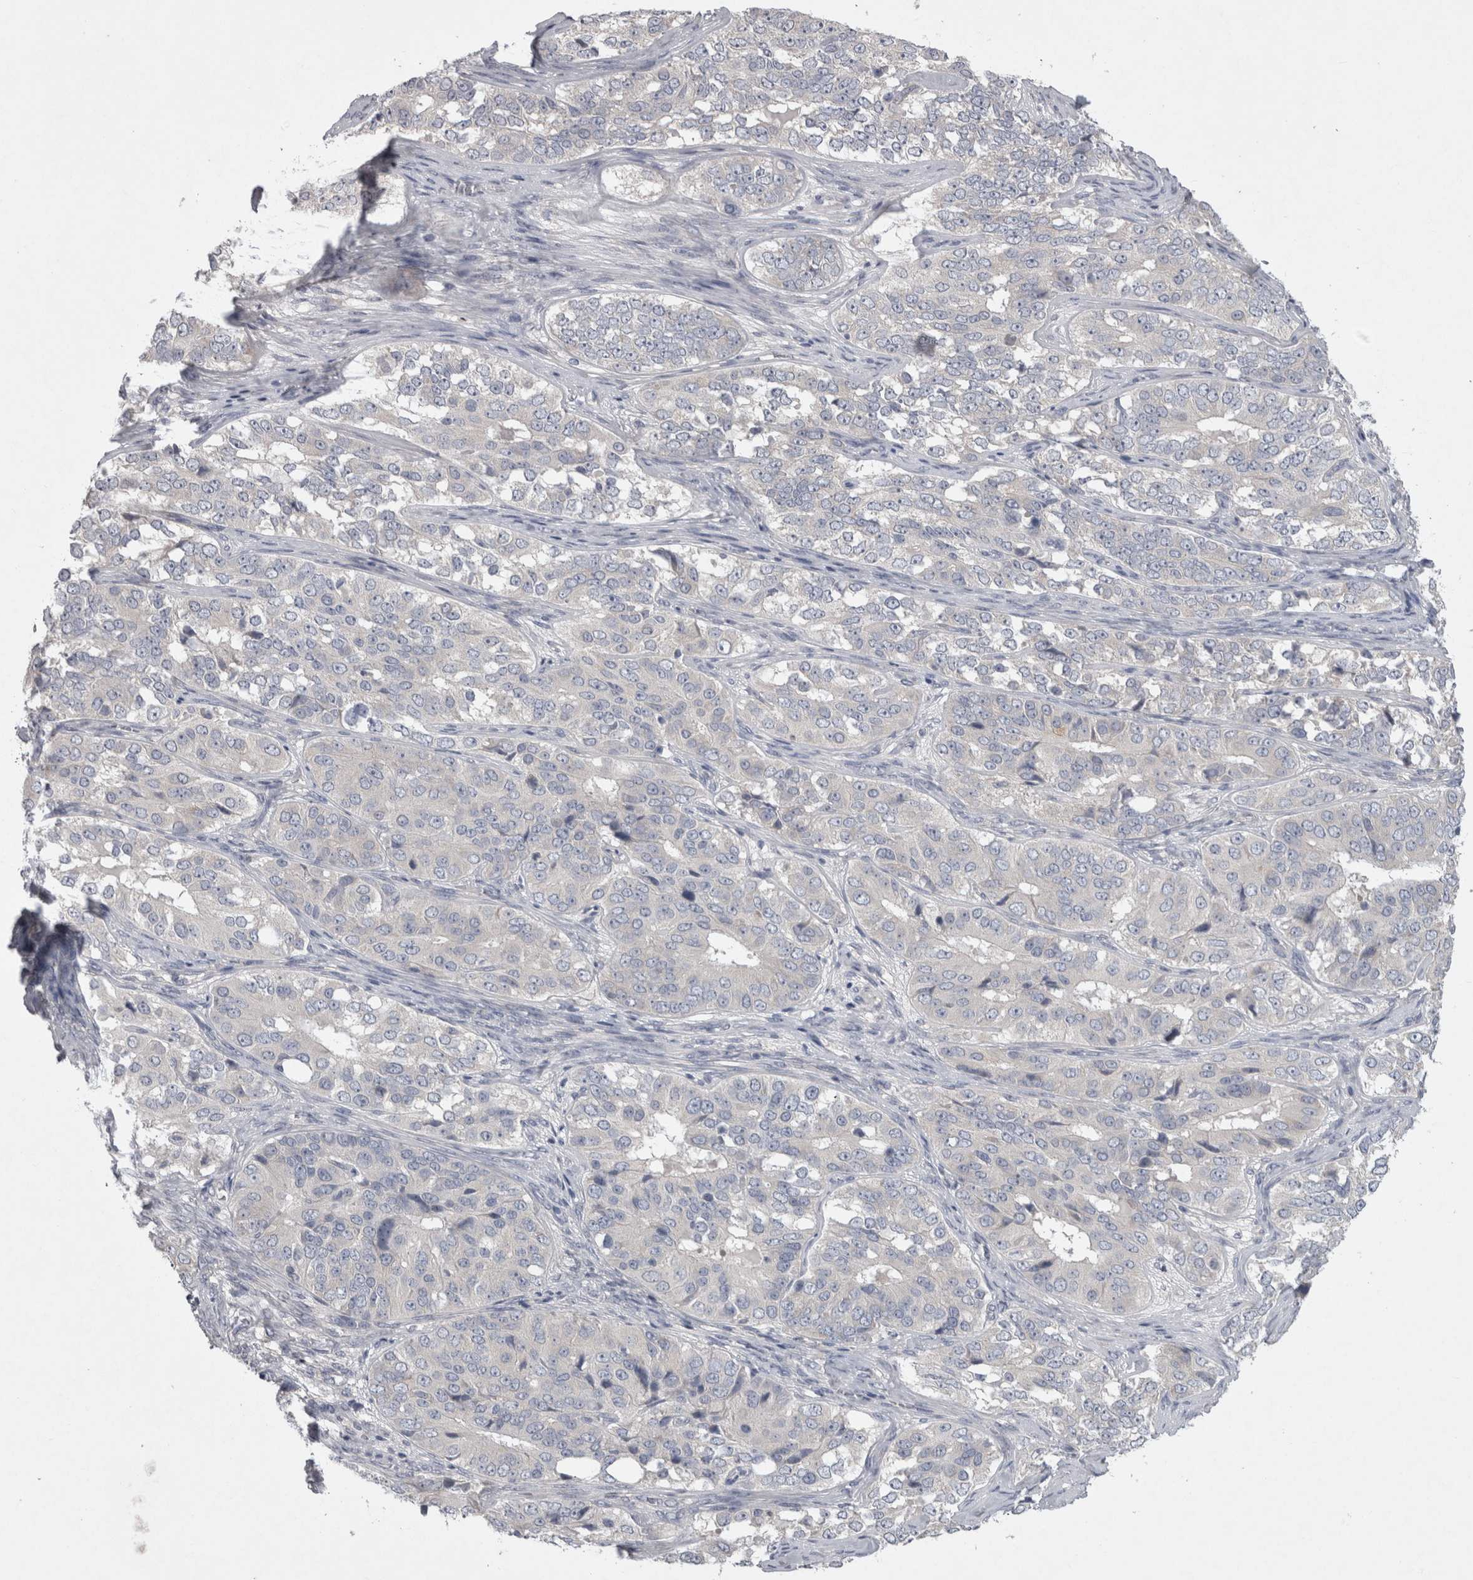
{"staining": {"intensity": "negative", "quantity": "none", "location": "none"}, "tissue": "ovarian cancer", "cell_type": "Tumor cells", "image_type": "cancer", "snomed": [{"axis": "morphology", "description": "Carcinoma, endometroid"}, {"axis": "topography", "description": "Ovary"}], "caption": "DAB (3,3'-diaminobenzidine) immunohistochemical staining of human ovarian cancer (endometroid carcinoma) demonstrates no significant staining in tumor cells.", "gene": "LRRC40", "patient": {"sex": "female", "age": 51}}